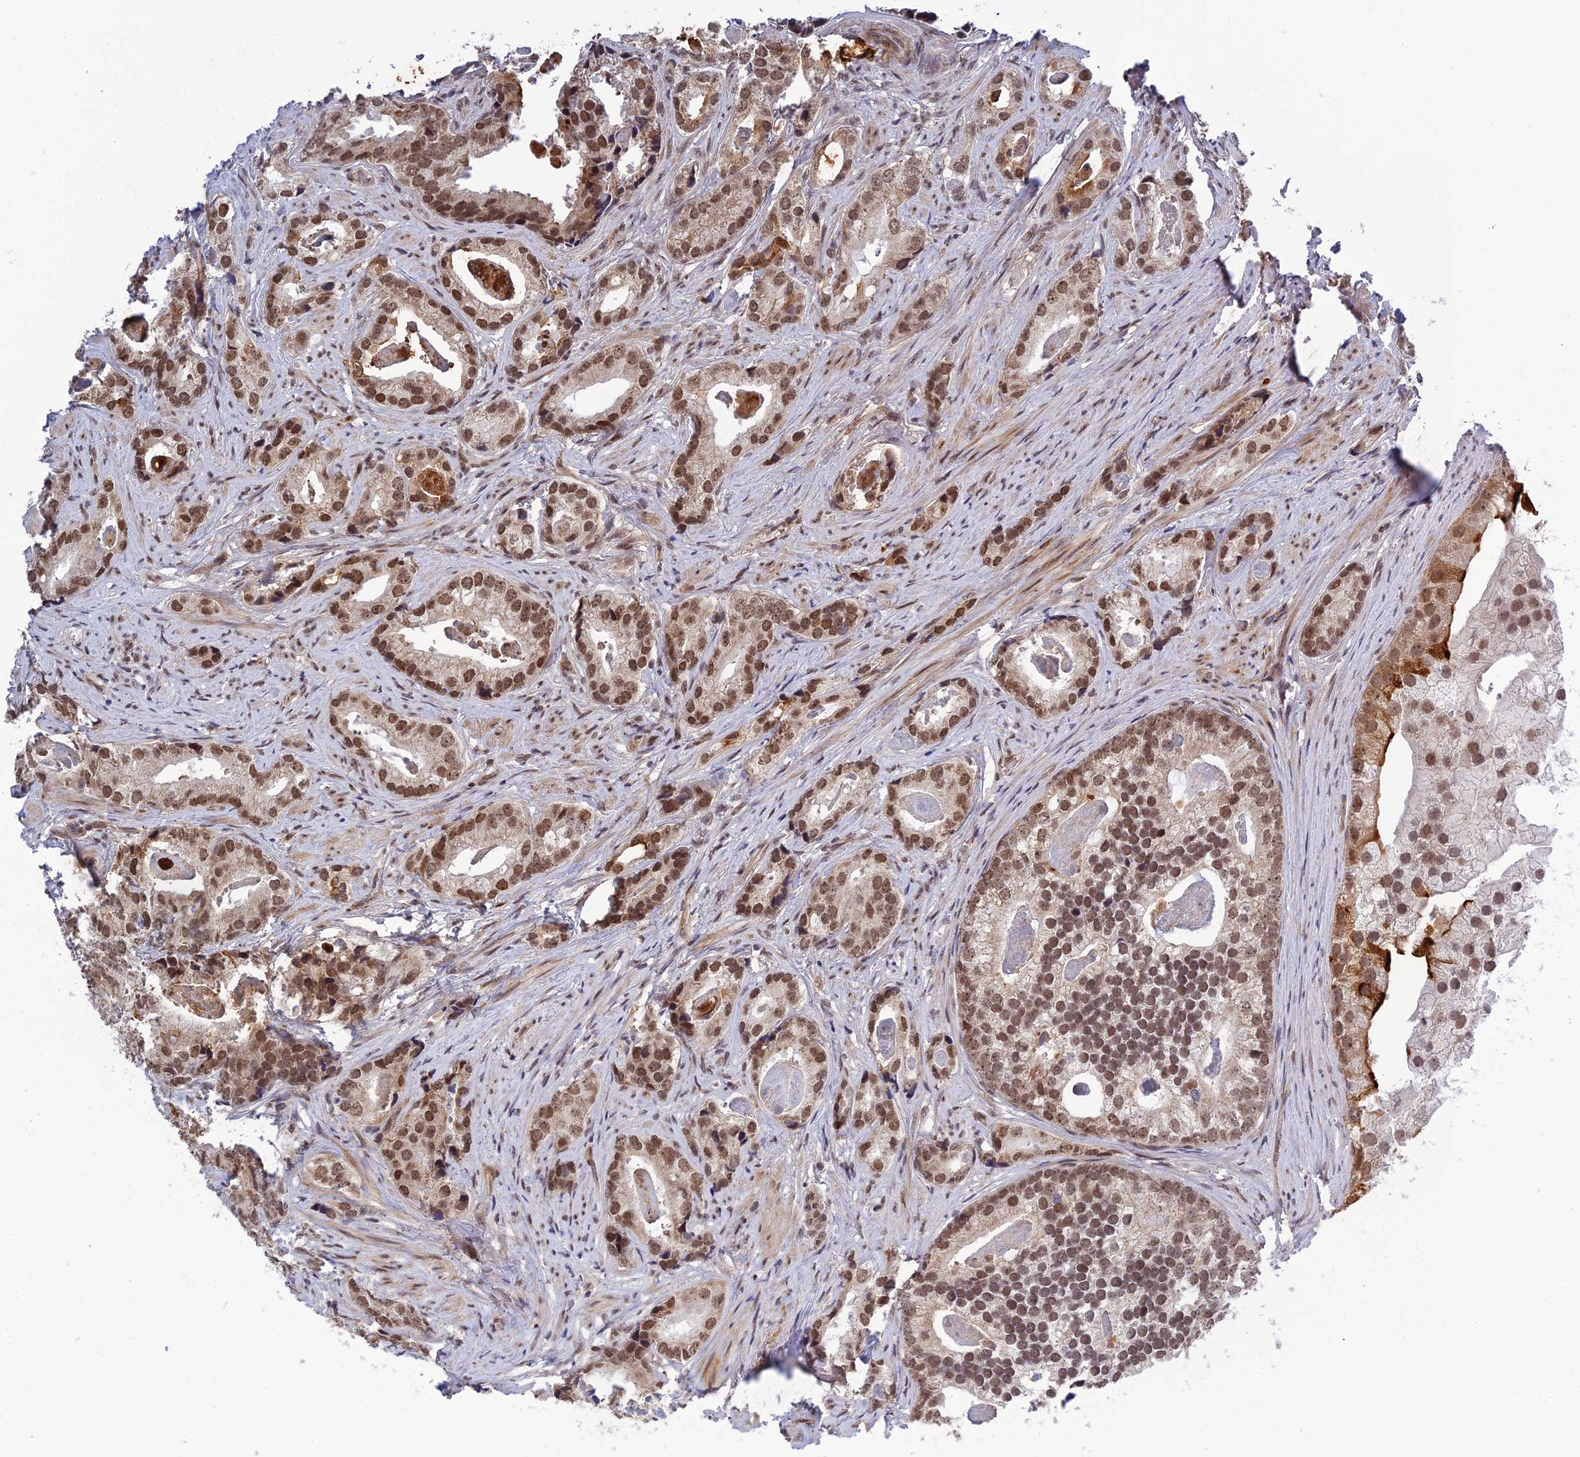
{"staining": {"intensity": "moderate", "quantity": ">75%", "location": "cytoplasmic/membranous,nuclear"}, "tissue": "prostate cancer", "cell_type": "Tumor cells", "image_type": "cancer", "snomed": [{"axis": "morphology", "description": "Adenocarcinoma, Low grade"}, {"axis": "topography", "description": "Prostate"}], "caption": "Brown immunohistochemical staining in prostate cancer displays moderate cytoplasmic/membranous and nuclear expression in approximately >75% of tumor cells. The staining is performed using DAB brown chromogen to label protein expression. The nuclei are counter-stained blue using hematoxylin.", "gene": "REXO1", "patient": {"sex": "male", "age": 71}}